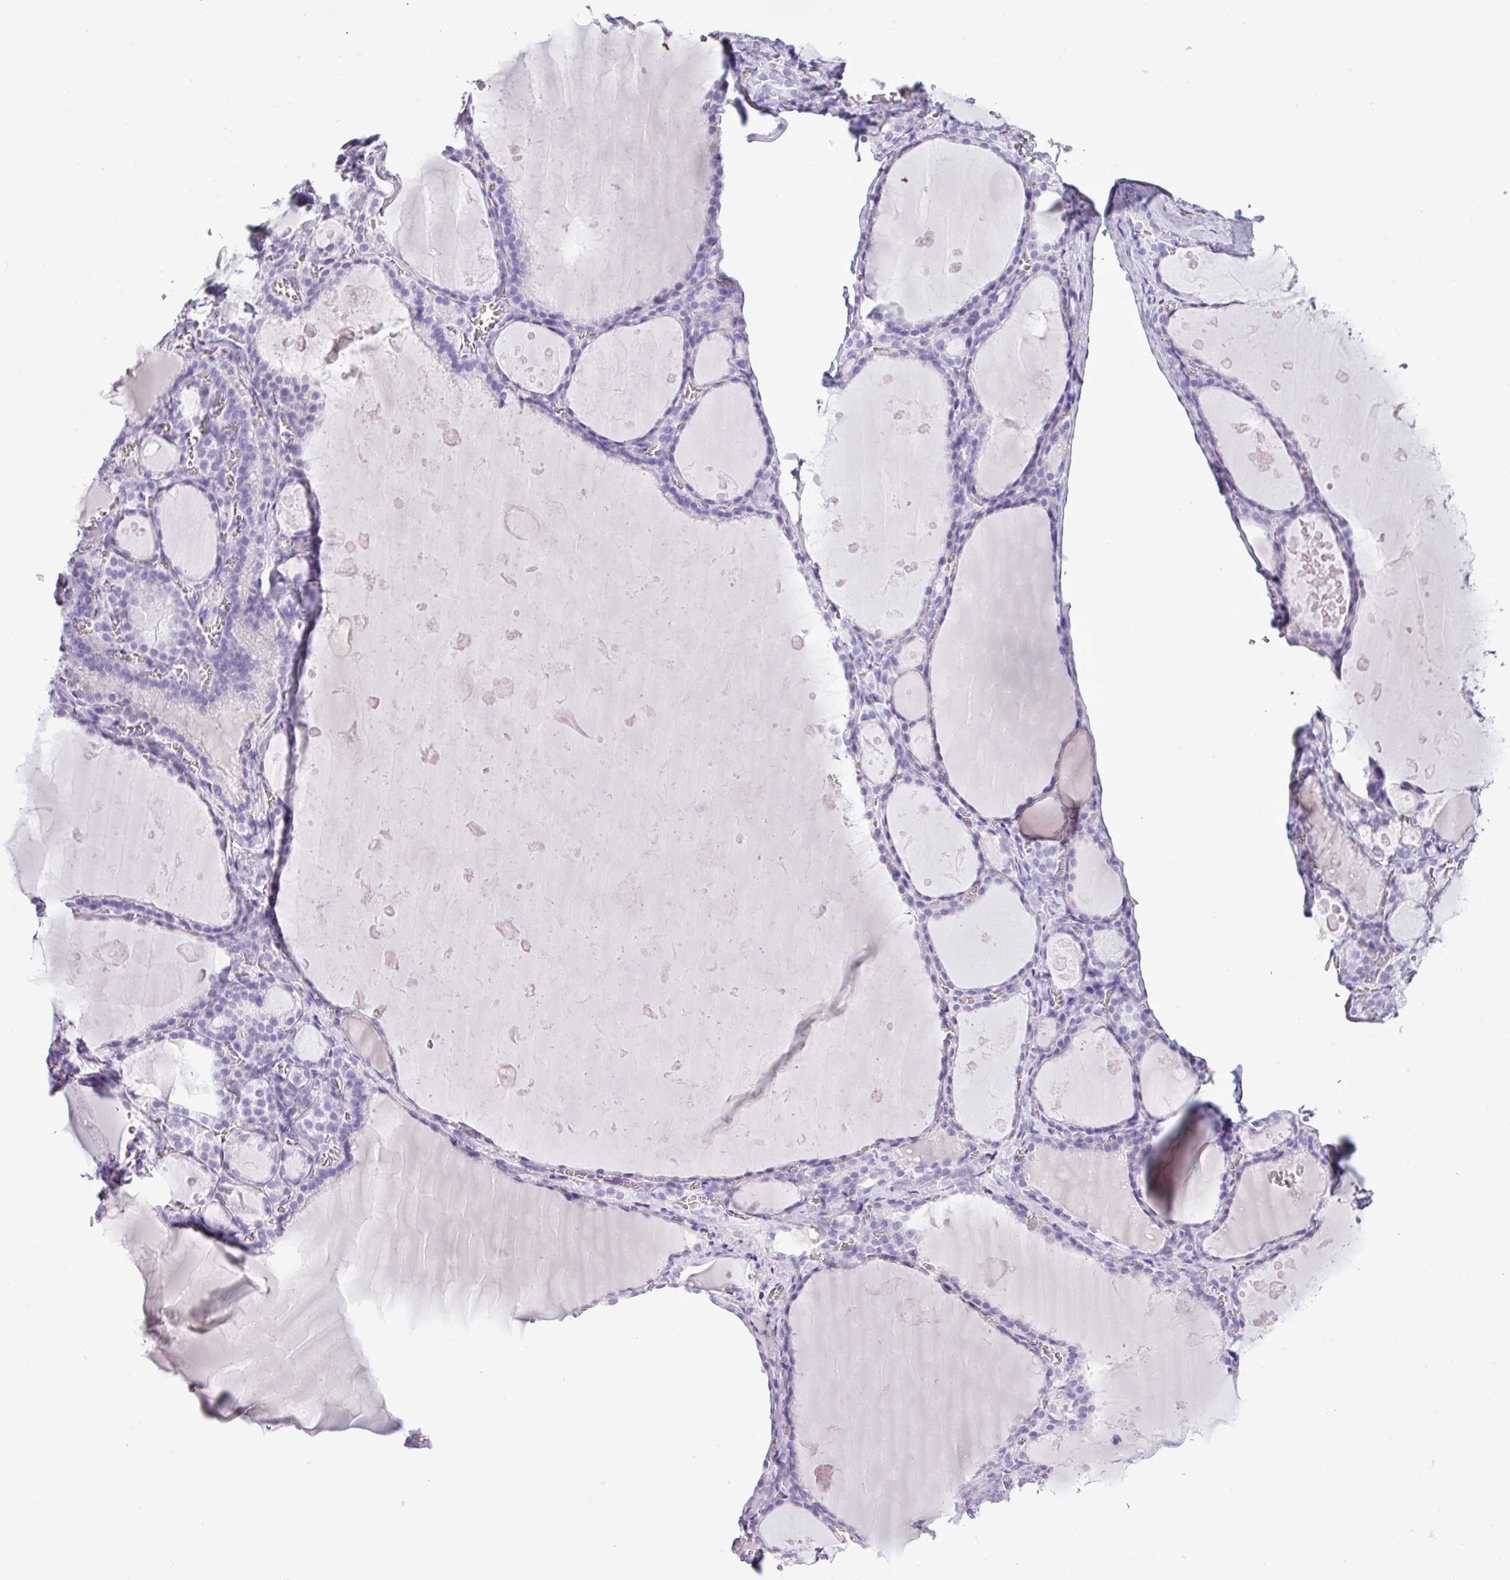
{"staining": {"intensity": "negative", "quantity": "none", "location": "none"}, "tissue": "thyroid gland", "cell_type": "Glandular cells", "image_type": "normal", "snomed": [{"axis": "morphology", "description": "Normal tissue, NOS"}, {"axis": "topography", "description": "Thyroid gland"}], "caption": "The image demonstrates no significant staining in glandular cells of thyroid gland.", "gene": "RBMXL2", "patient": {"sex": "male", "age": 56}}